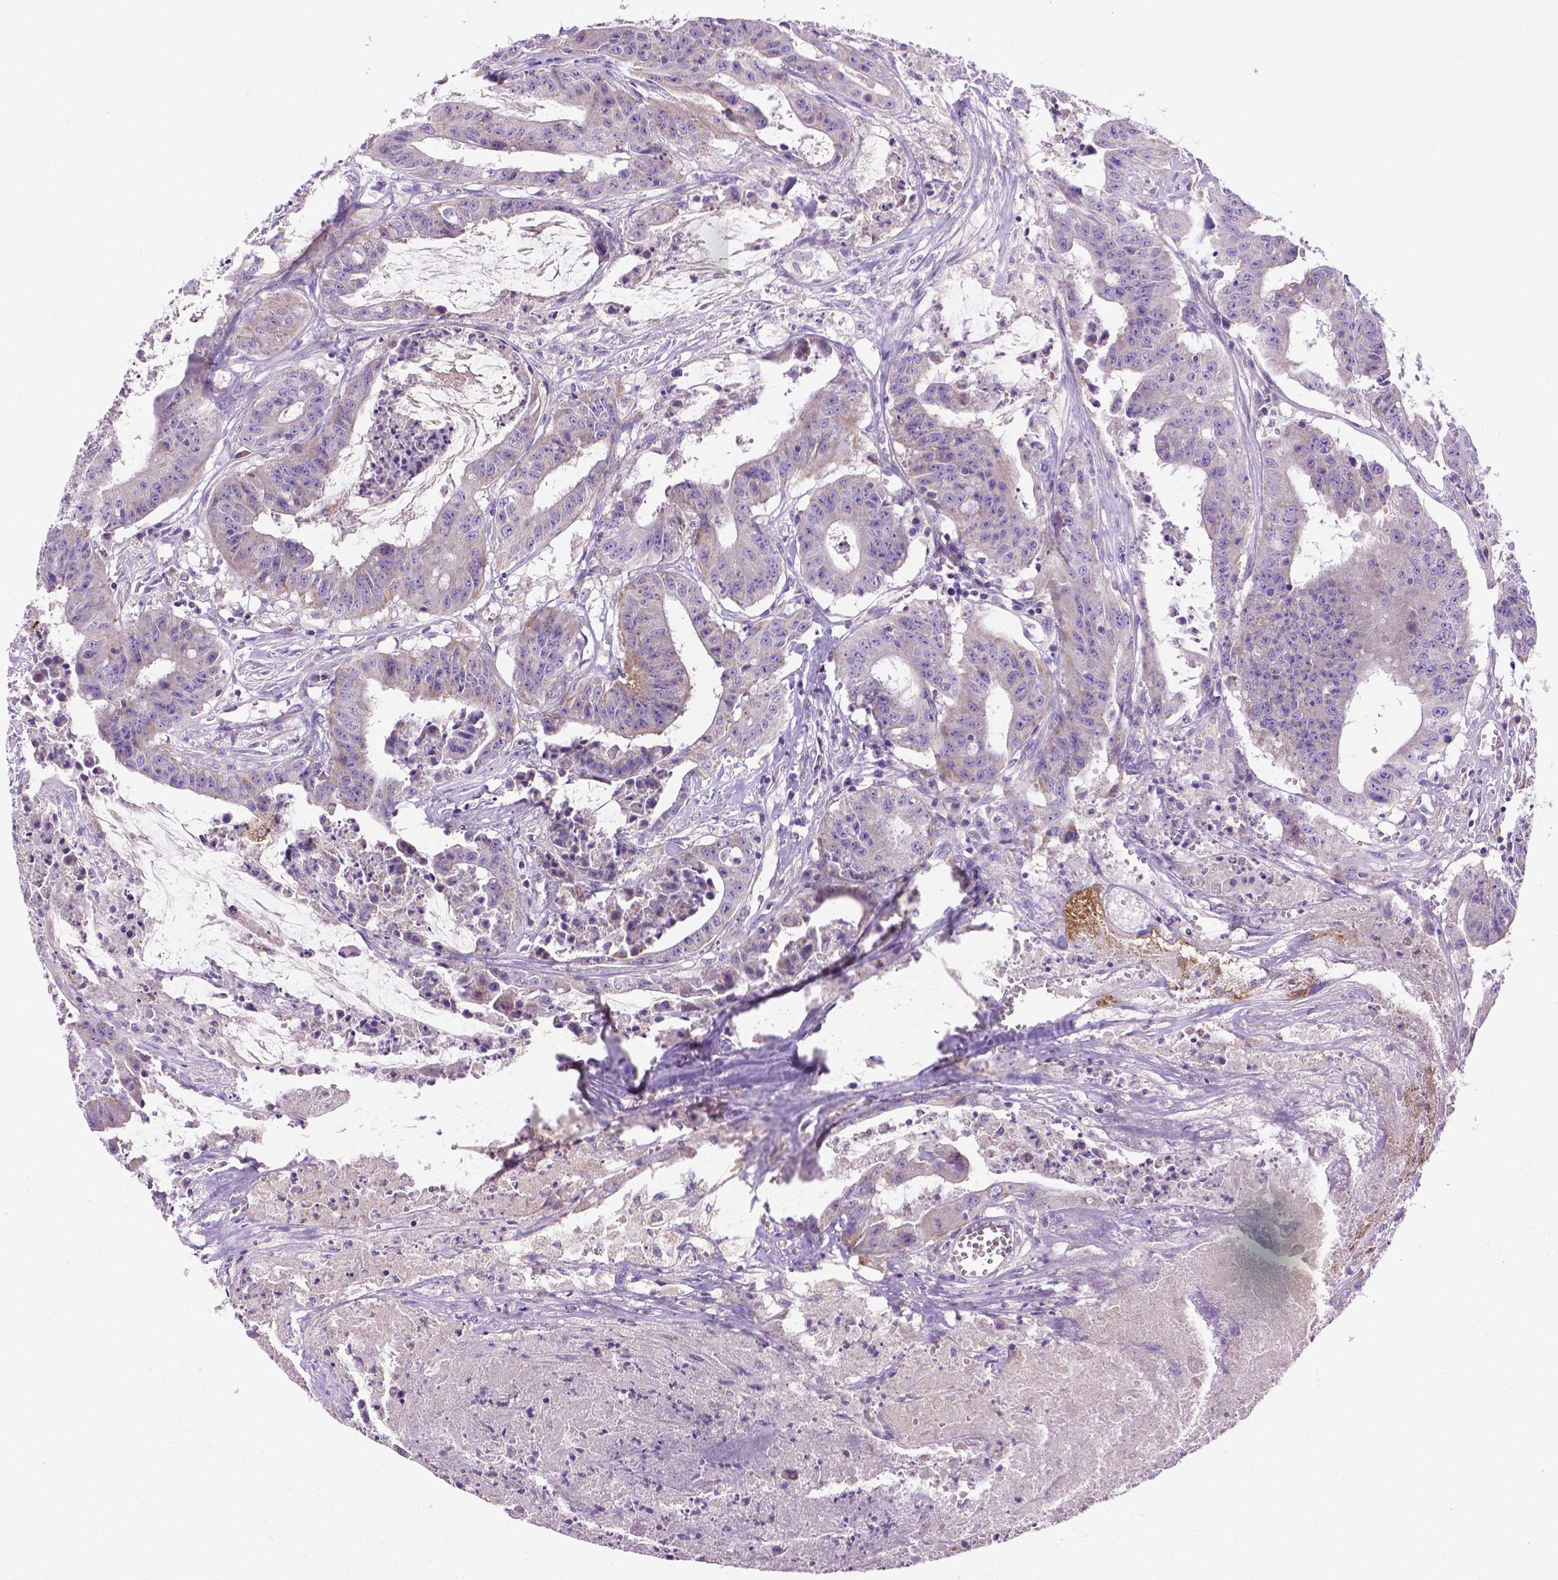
{"staining": {"intensity": "weak", "quantity": "<25%", "location": "cytoplasmic/membranous"}, "tissue": "colorectal cancer", "cell_type": "Tumor cells", "image_type": "cancer", "snomed": [{"axis": "morphology", "description": "Adenocarcinoma, NOS"}, {"axis": "topography", "description": "Colon"}], "caption": "Adenocarcinoma (colorectal) was stained to show a protein in brown. There is no significant expression in tumor cells.", "gene": "SLC51B", "patient": {"sex": "male", "age": 33}}